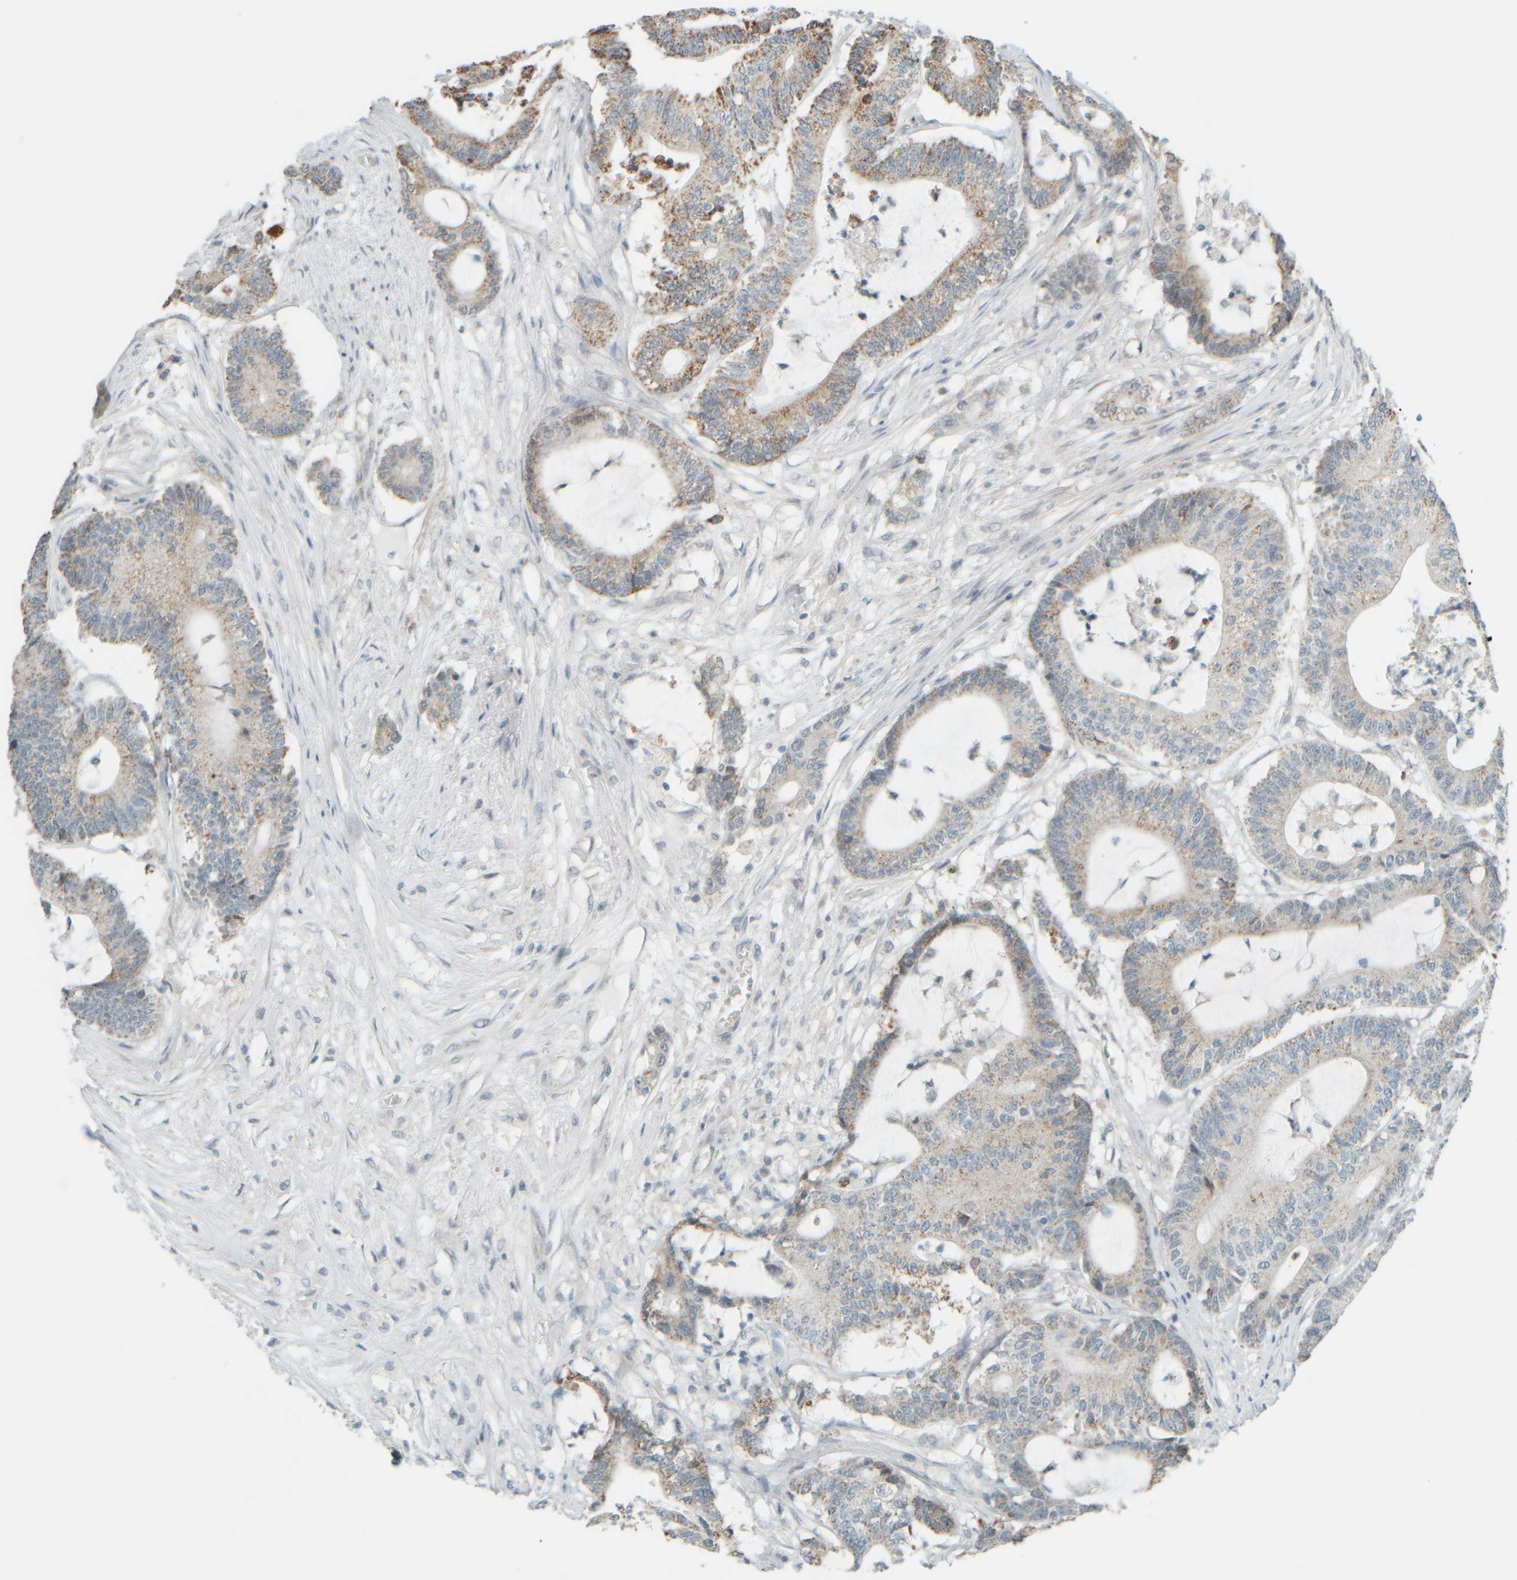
{"staining": {"intensity": "moderate", "quantity": "<25%", "location": "cytoplasmic/membranous"}, "tissue": "colorectal cancer", "cell_type": "Tumor cells", "image_type": "cancer", "snomed": [{"axis": "morphology", "description": "Adenocarcinoma, NOS"}, {"axis": "topography", "description": "Colon"}], "caption": "Immunohistochemistry (DAB (3,3'-diaminobenzidine)) staining of human adenocarcinoma (colorectal) demonstrates moderate cytoplasmic/membranous protein expression in approximately <25% of tumor cells.", "gene": "PTGES3L-AARSD1", "patient": {"sex": "female", "age": 84}}